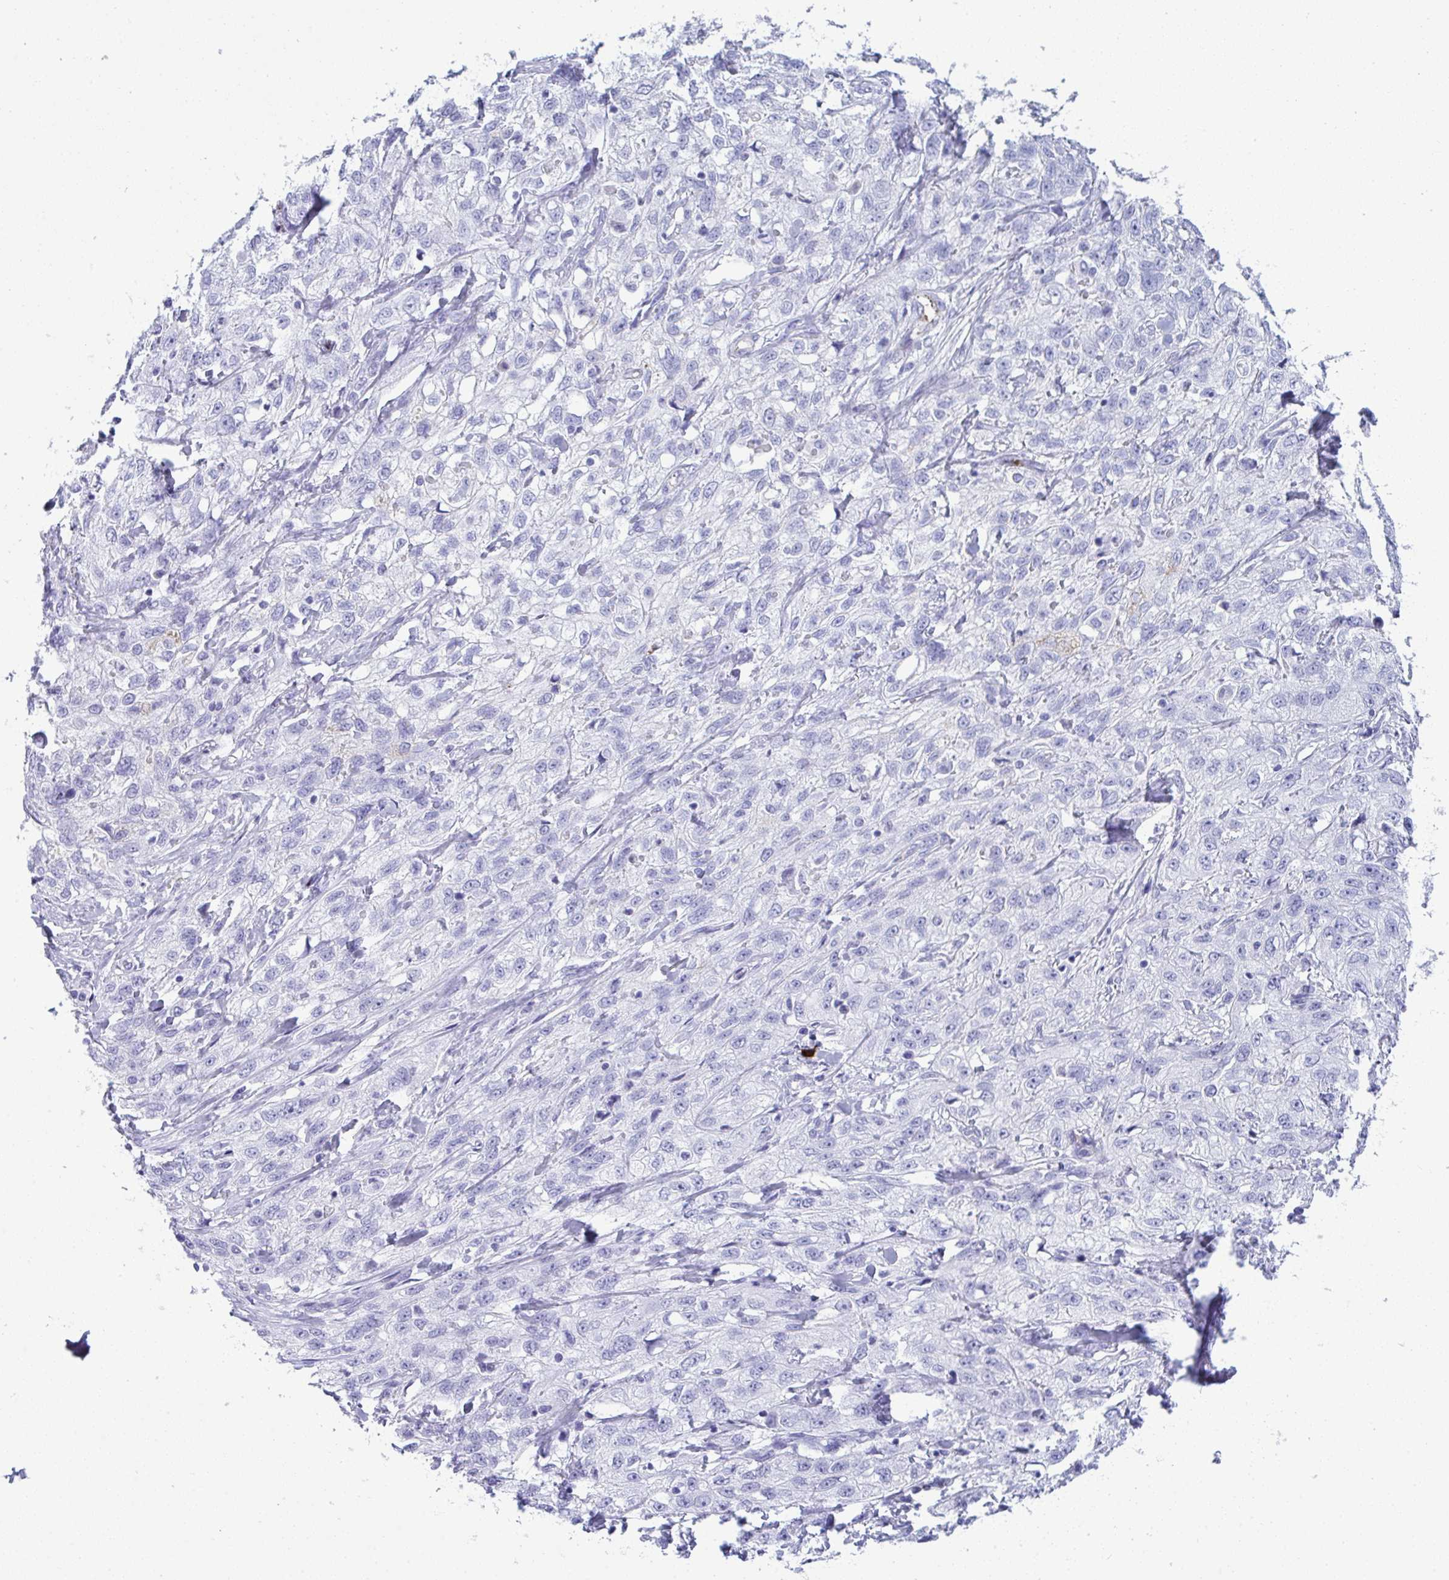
{"staining": {"intensity": "negative", "quantity": "none", "location": "none"}, "tissue": "skin cancer", "cell_type": "Tumor cells", "image_type": "cancer", "snomed": [{"axis": "morphology", "description": "Squamous cell carcinoma, NOS"}, {"axis": "topography", "description": "Skin"}, {"axis": "topography", "description": "Vulva"}], "caption": "IHC of skin squamous cell carcinoma exhibits no expression in tumor cells.", "gene": "JCHAIN", "patient": {"sex": "female", "age": 86}}